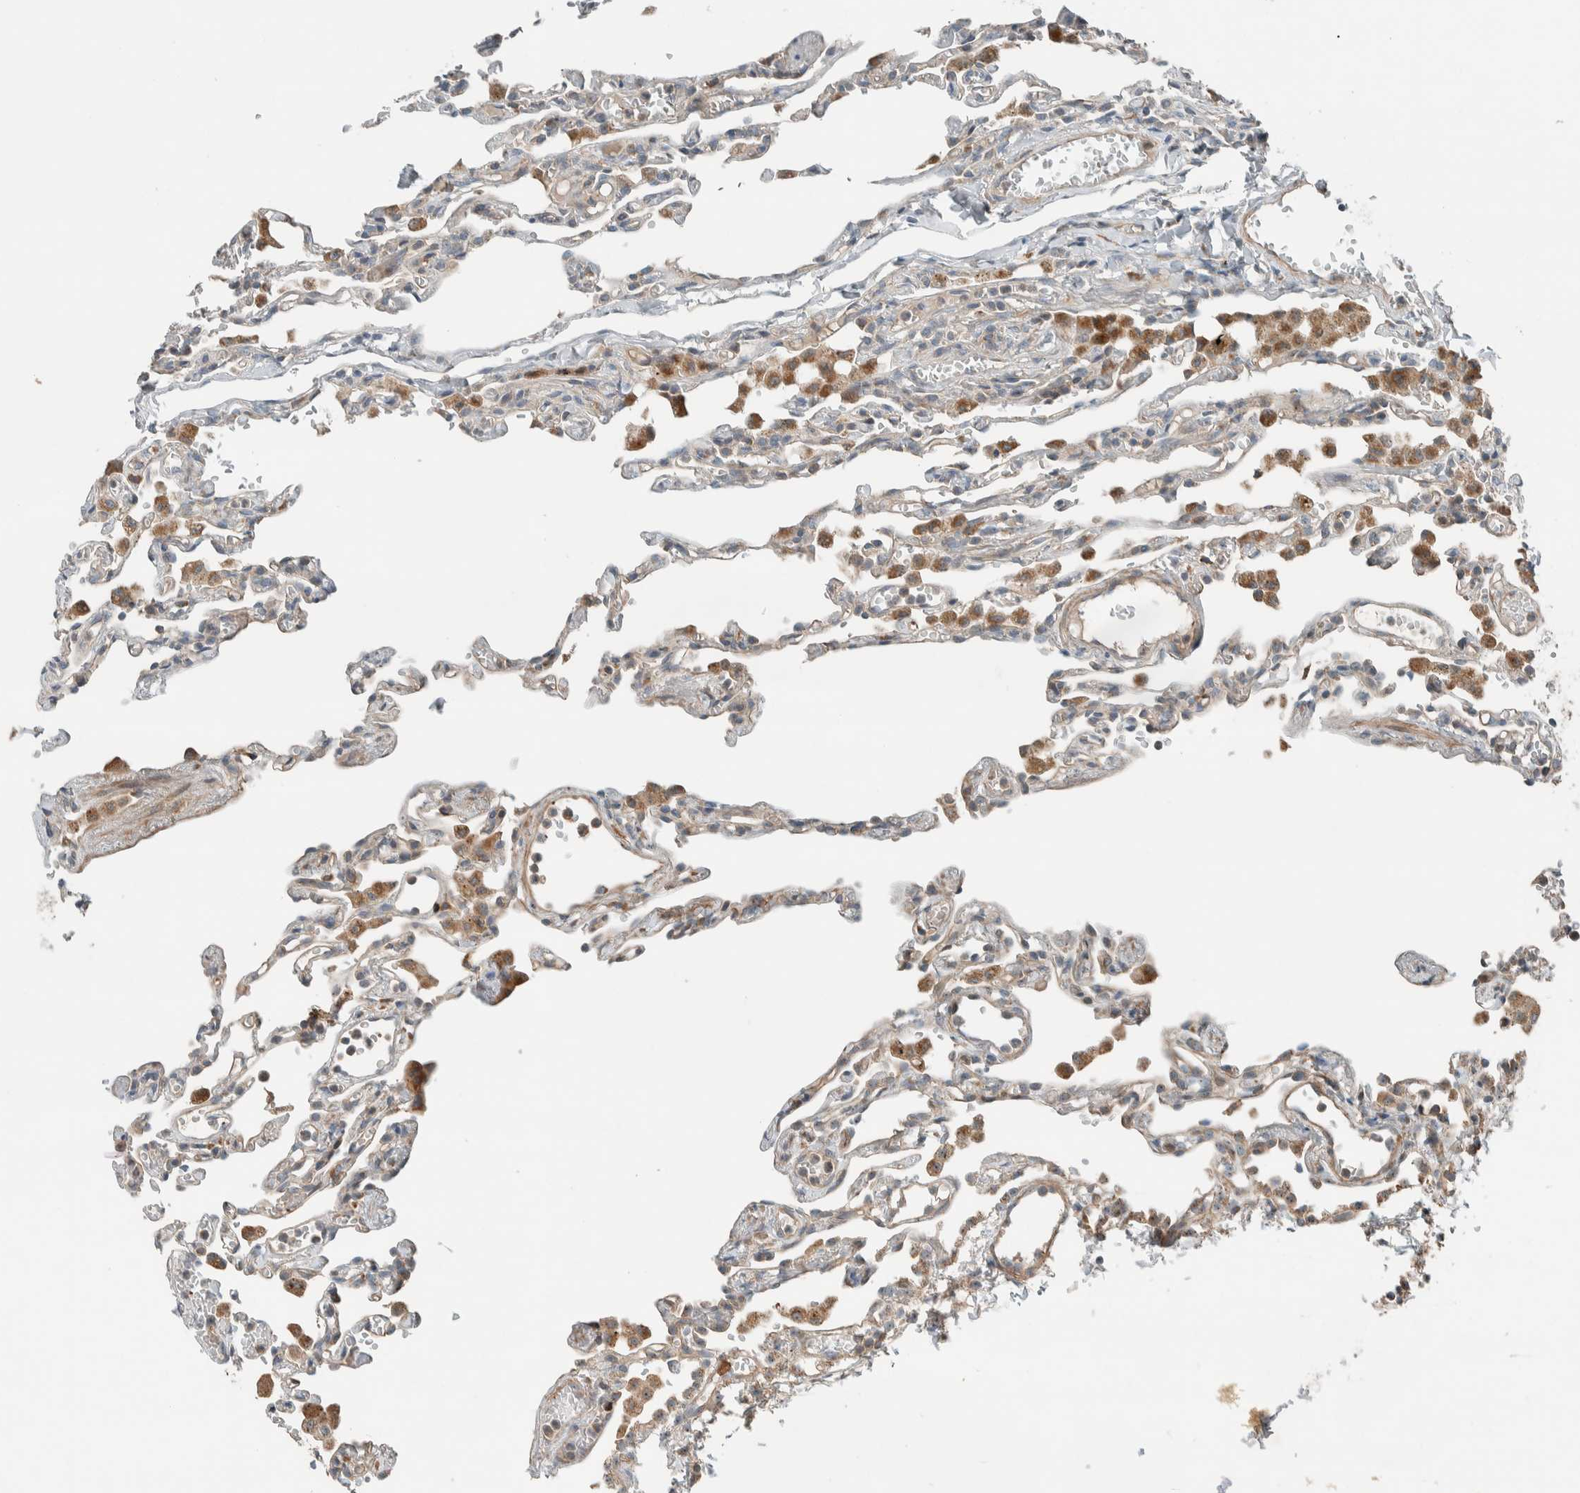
{"staining": {"intensity": "moderate", "quantity": "<25%", "location": "cytoplasmic/membranous"}, "tissue": "lung", "cell_type": "Alveolar cells", "image_type": "normal", "snomed": [{"axis": "morphology", "description": "Normal tissue, NOS"}, {"axis": "topography", "description": "Lung"}], "caption": "A brown stain shows moderate cytoplasmic/membranous expression of a protein in alveolar cells of unremarkable human lung. The protein is shown in brown color, while the nuclei are stained blue.", "gene": "SLFN12L", "patient": {"sex": "male", "age": 21}}